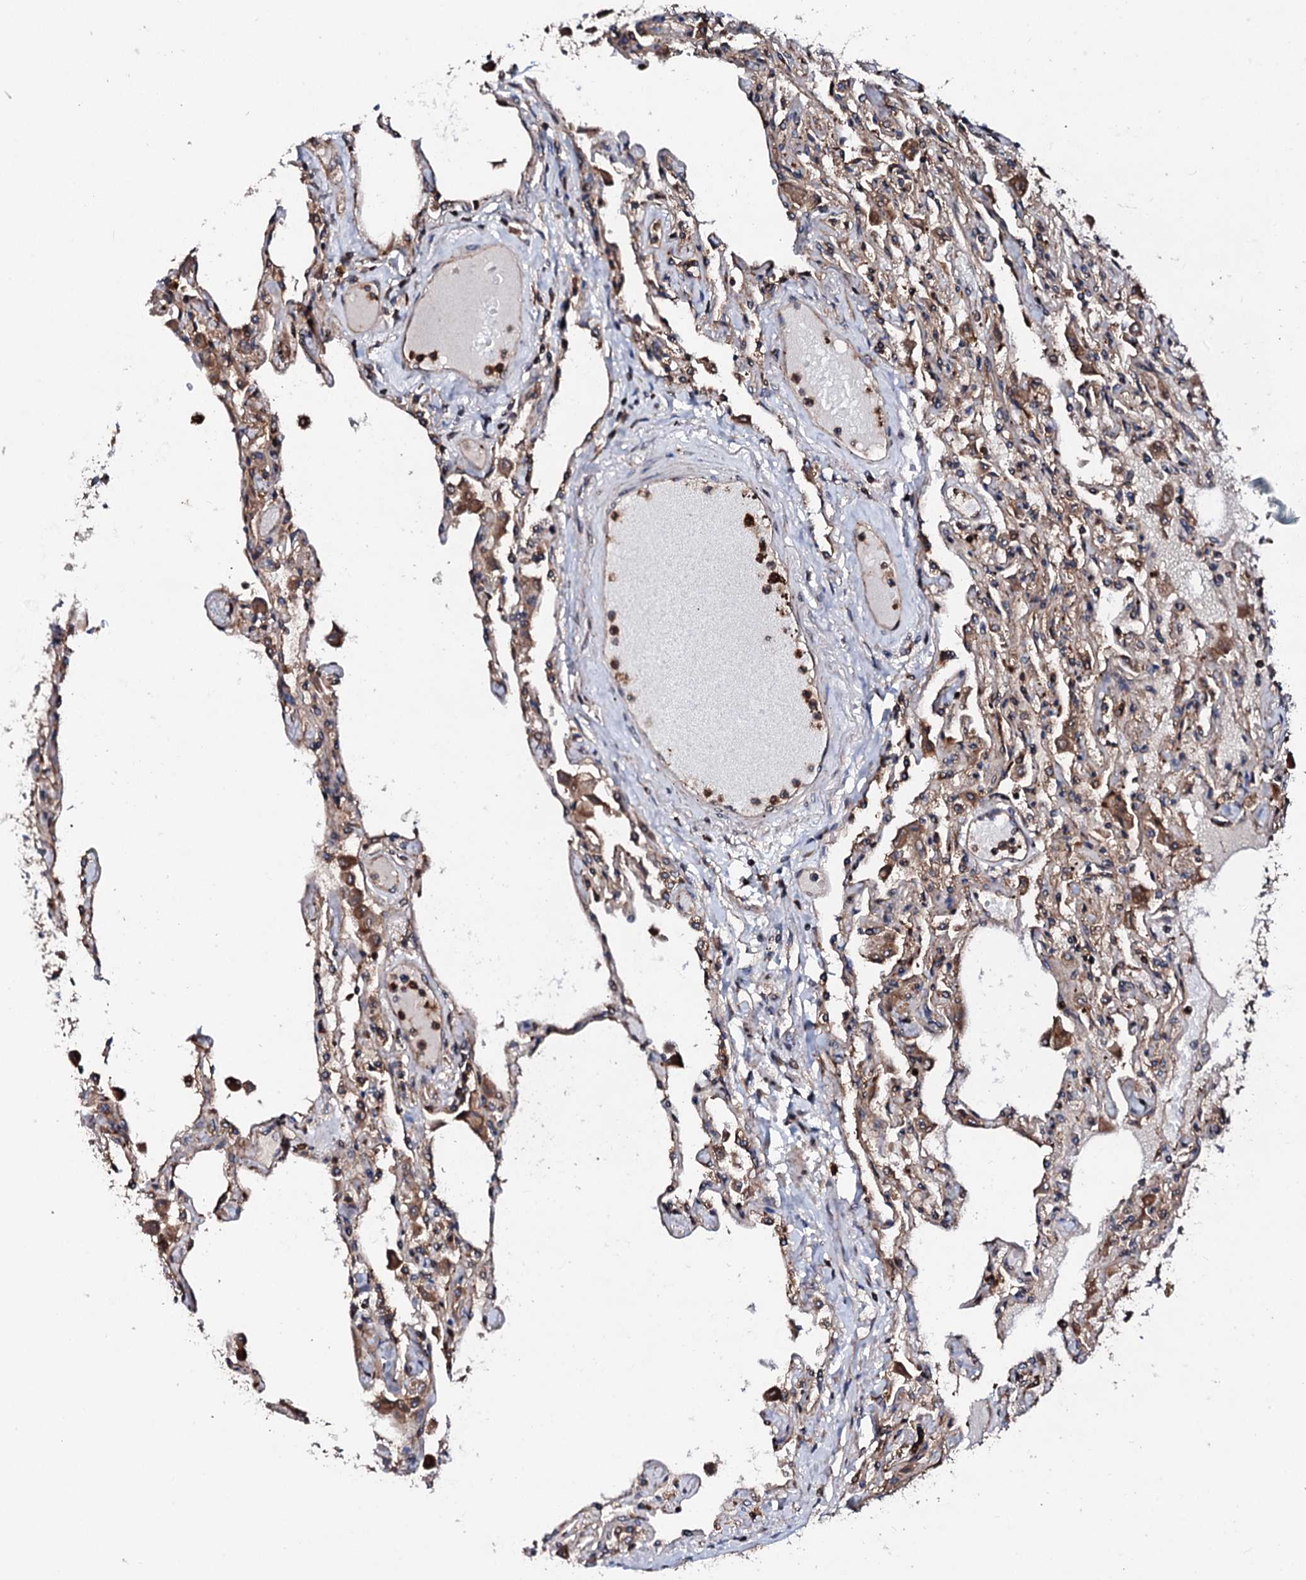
{"staining": {"intensity": "moderate", "quantity": "25%-75%", "location": "cytoplasmic/membranous"}, "tissue": "lung", "cell_type": "Alveolar cells", "image_type": "normal", "snomed": [{"axis": "morphology", "description": "Normal tissue, NOS"}, {"axis": "topography", "description": "Bronchus"}, {"axis": "topography", "description": "Lung"}], "caption": "Immunohistochemistry (DAB) staining of normal lung demonstrates moderate cytoplasmic/membranous protein expression in about 25%-75% of alveolar cells.", "gene": "ENSG00000256591", "patient": {"sex": "female", "age": 49}}